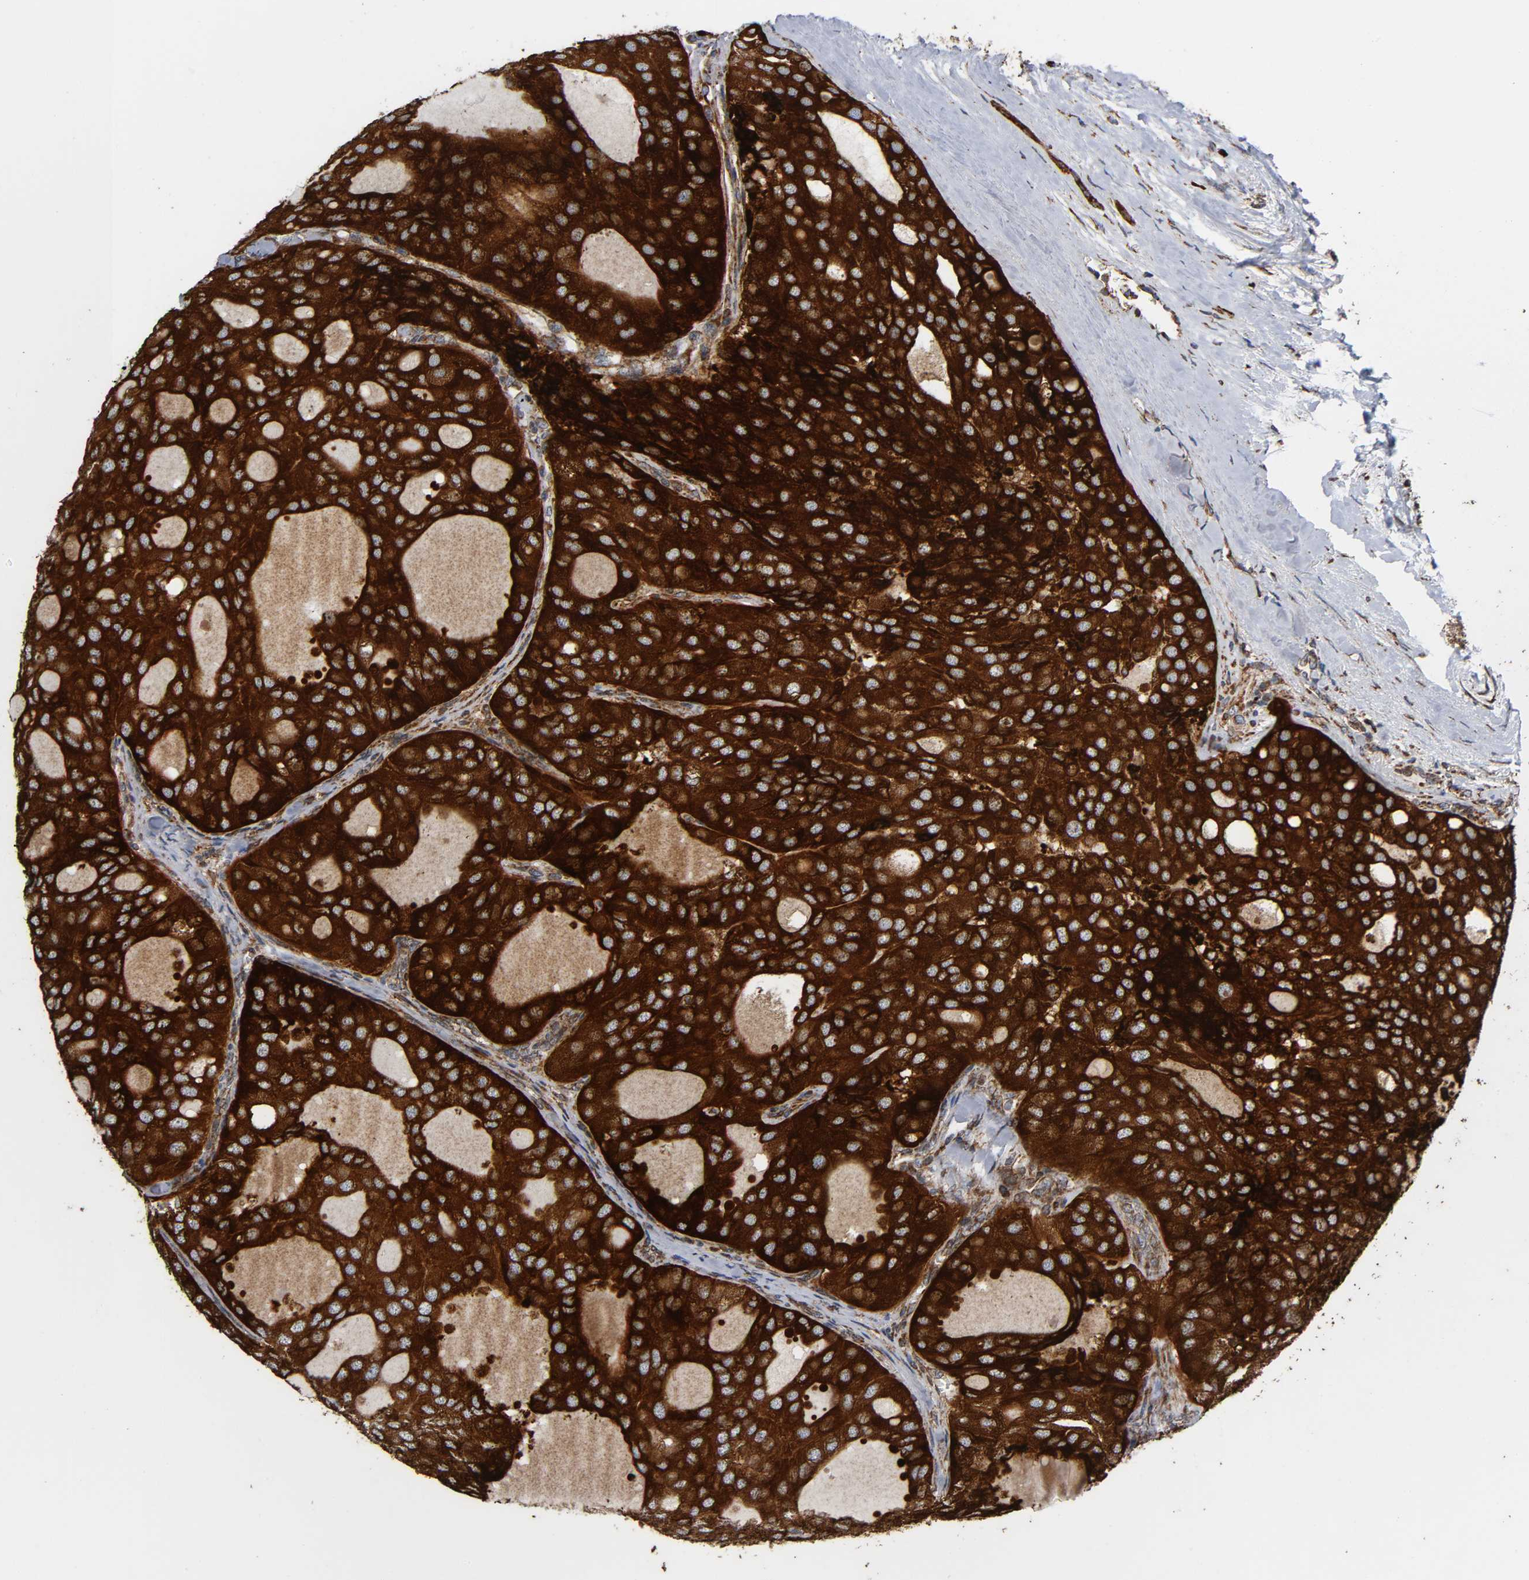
{"staining": {"intensity": "strong", "quantity": ">75%", "location": "cytoplasmic/membranous"}, "tissue": "thyroid cancer", "cell_type": "Tumor cells", "image_type": "cancer", "snomed": [{"axis": "morphology", "description": "Follicular adenoma carcinoma, NOS"}, {"axis": "topography", "description": "Thyroid gland"}], "caption": "Tumor cells display strong cytoplasmic/membranous staining in about >75% of cells in follicular adenoma carcinoma (thyroid).", "gene": "MAP3K1", "patient": {"sex": "male", "age": 75}}